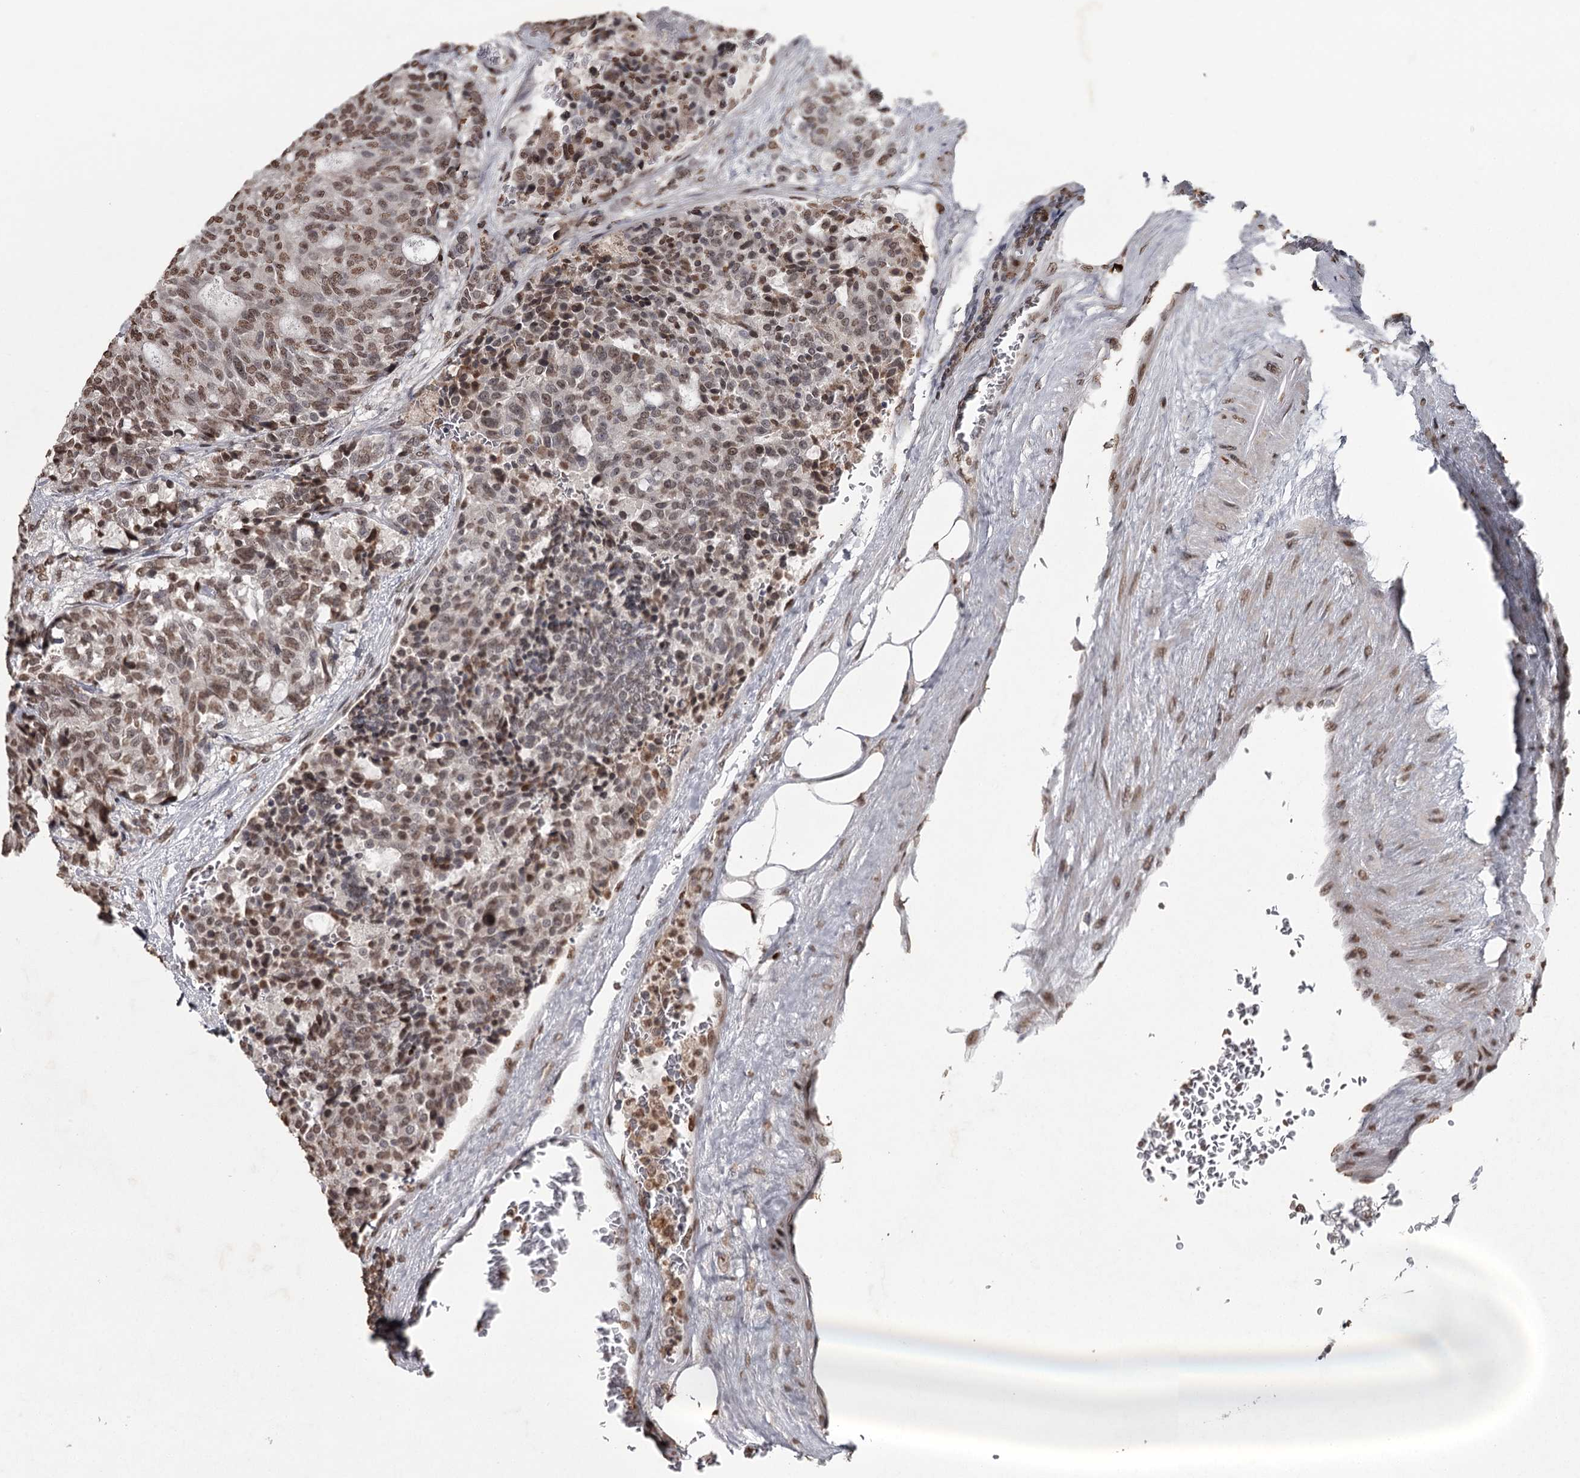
{"staining": {"intensity": "moderate", "quantity": ">75%", "location": "nuclear"}, "tissue": "carcinoid", "cell_type": "Tumor cells", "image_type": "cancer", "snomed": [{"axis": "morphology", "description": "Carcinoid, malignant, NOS"}, {"axis": "topography", "description": "Pancreas"}], "caption": "A high-resolution photomicrograph shows IHC staining of carcinoid (malignant), which displays moderate nuclear staining in about >75% of tumor cells.", "gene": "THYN1", "patient": {"sex": "female", "age": 54}}